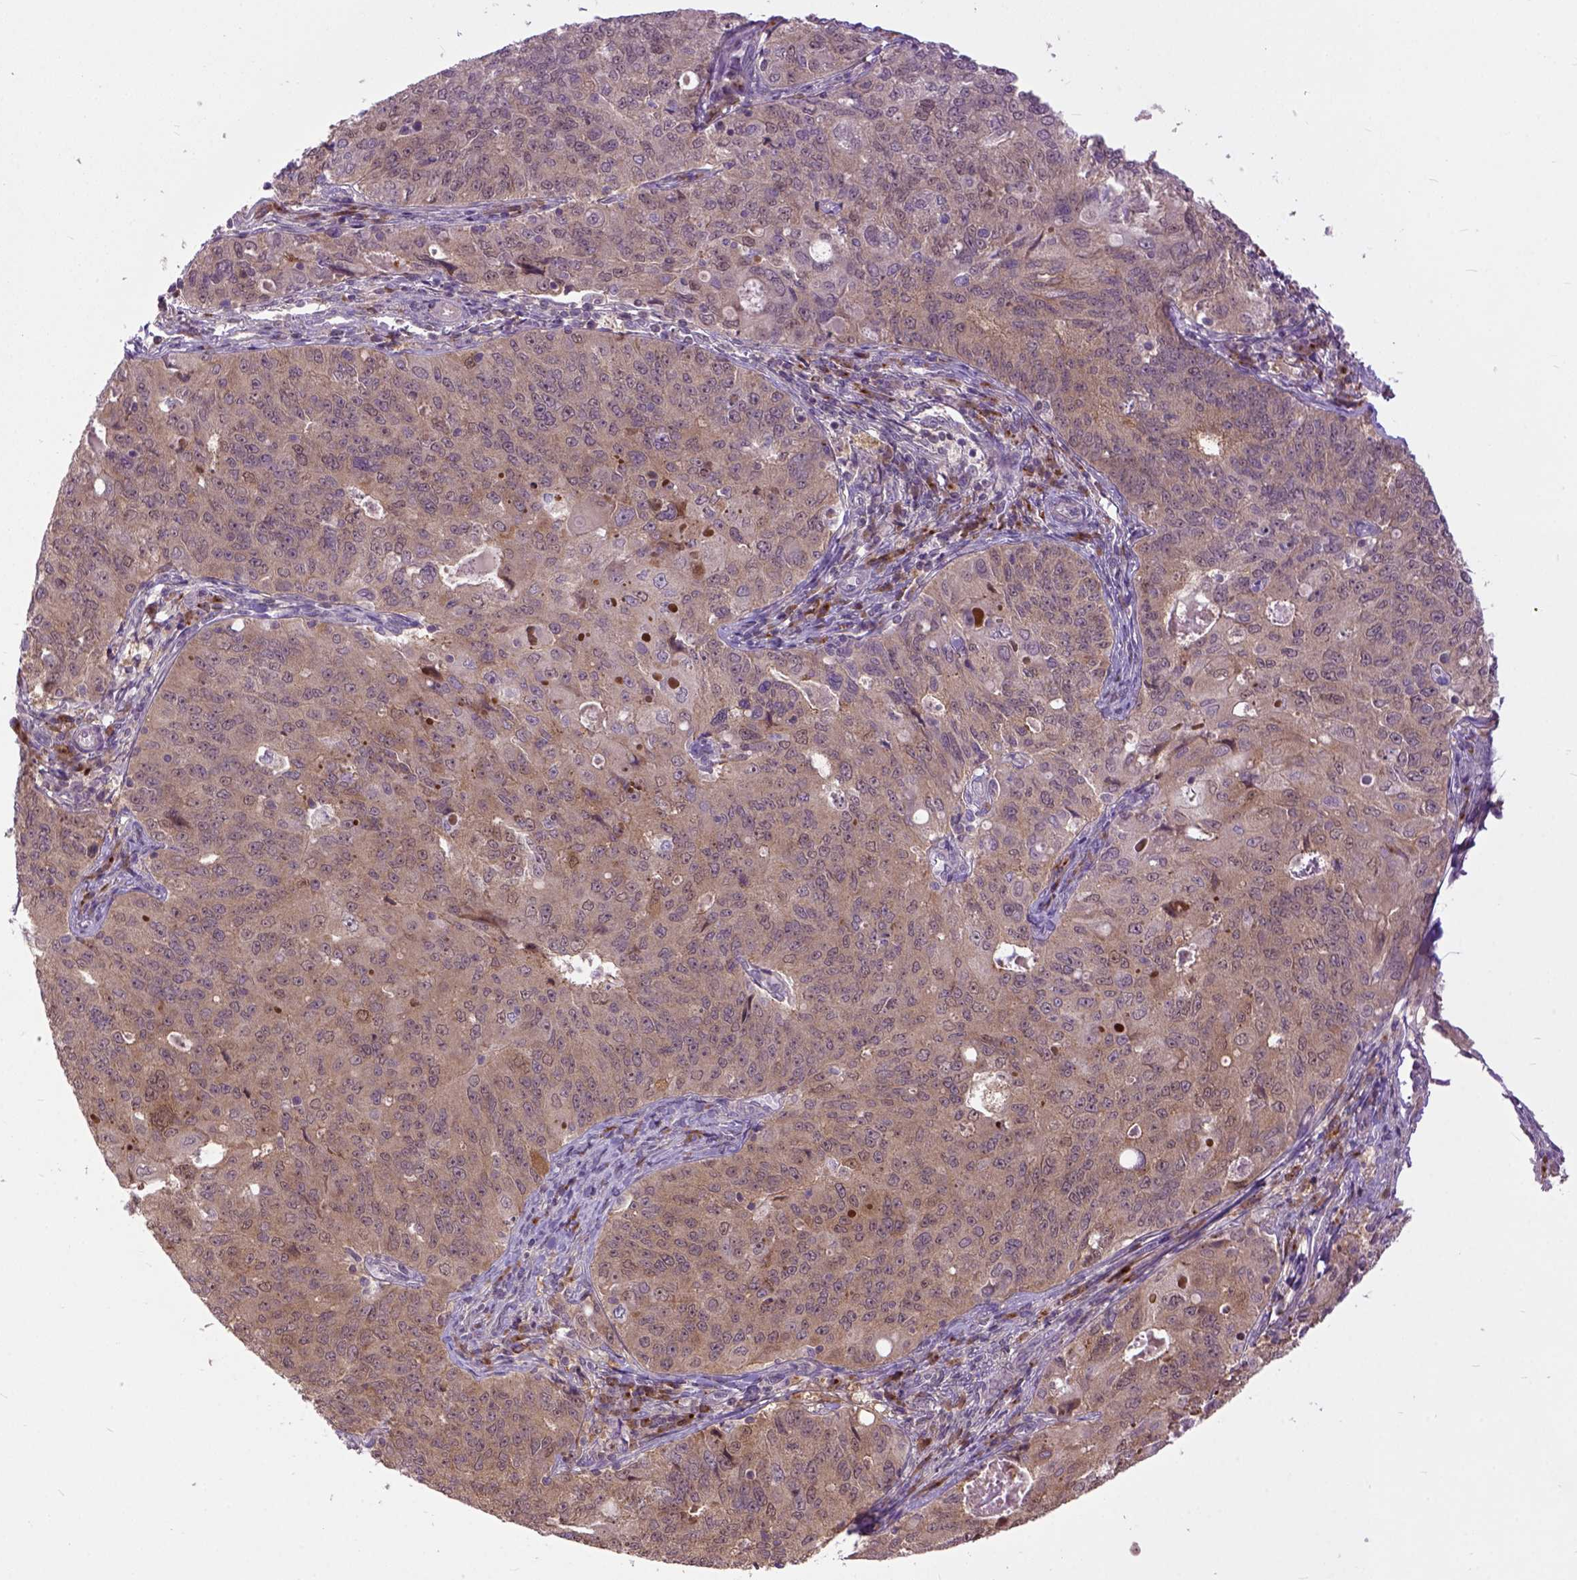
{"staining": {"intensity": "moderate", "quantity": ">75%", "location": "cytoplasmic/membranous"}, "tissue": "endometrial cancer", "cell_type": "Tumor cells", "image_type": "cancer", "snomed": [{"axis": "morphology", "description": "Adenocarcinoma, NOS"}, {"axis": "topography", "description": "Endometrium"}], "caption": "High-magnification brightfield microscopy of adenocarcinoma (endometrial) stained with DAB (3,3'-diaminobenzidine) (brown) and counterstained with hematoxylin (blue). tumor cells exhibit moderate cytoplasmic/membranous positivity is appreciated in about>75% of cells.", "gene": "CPNE1", "patient": {"sex": "female", "age": 43}}